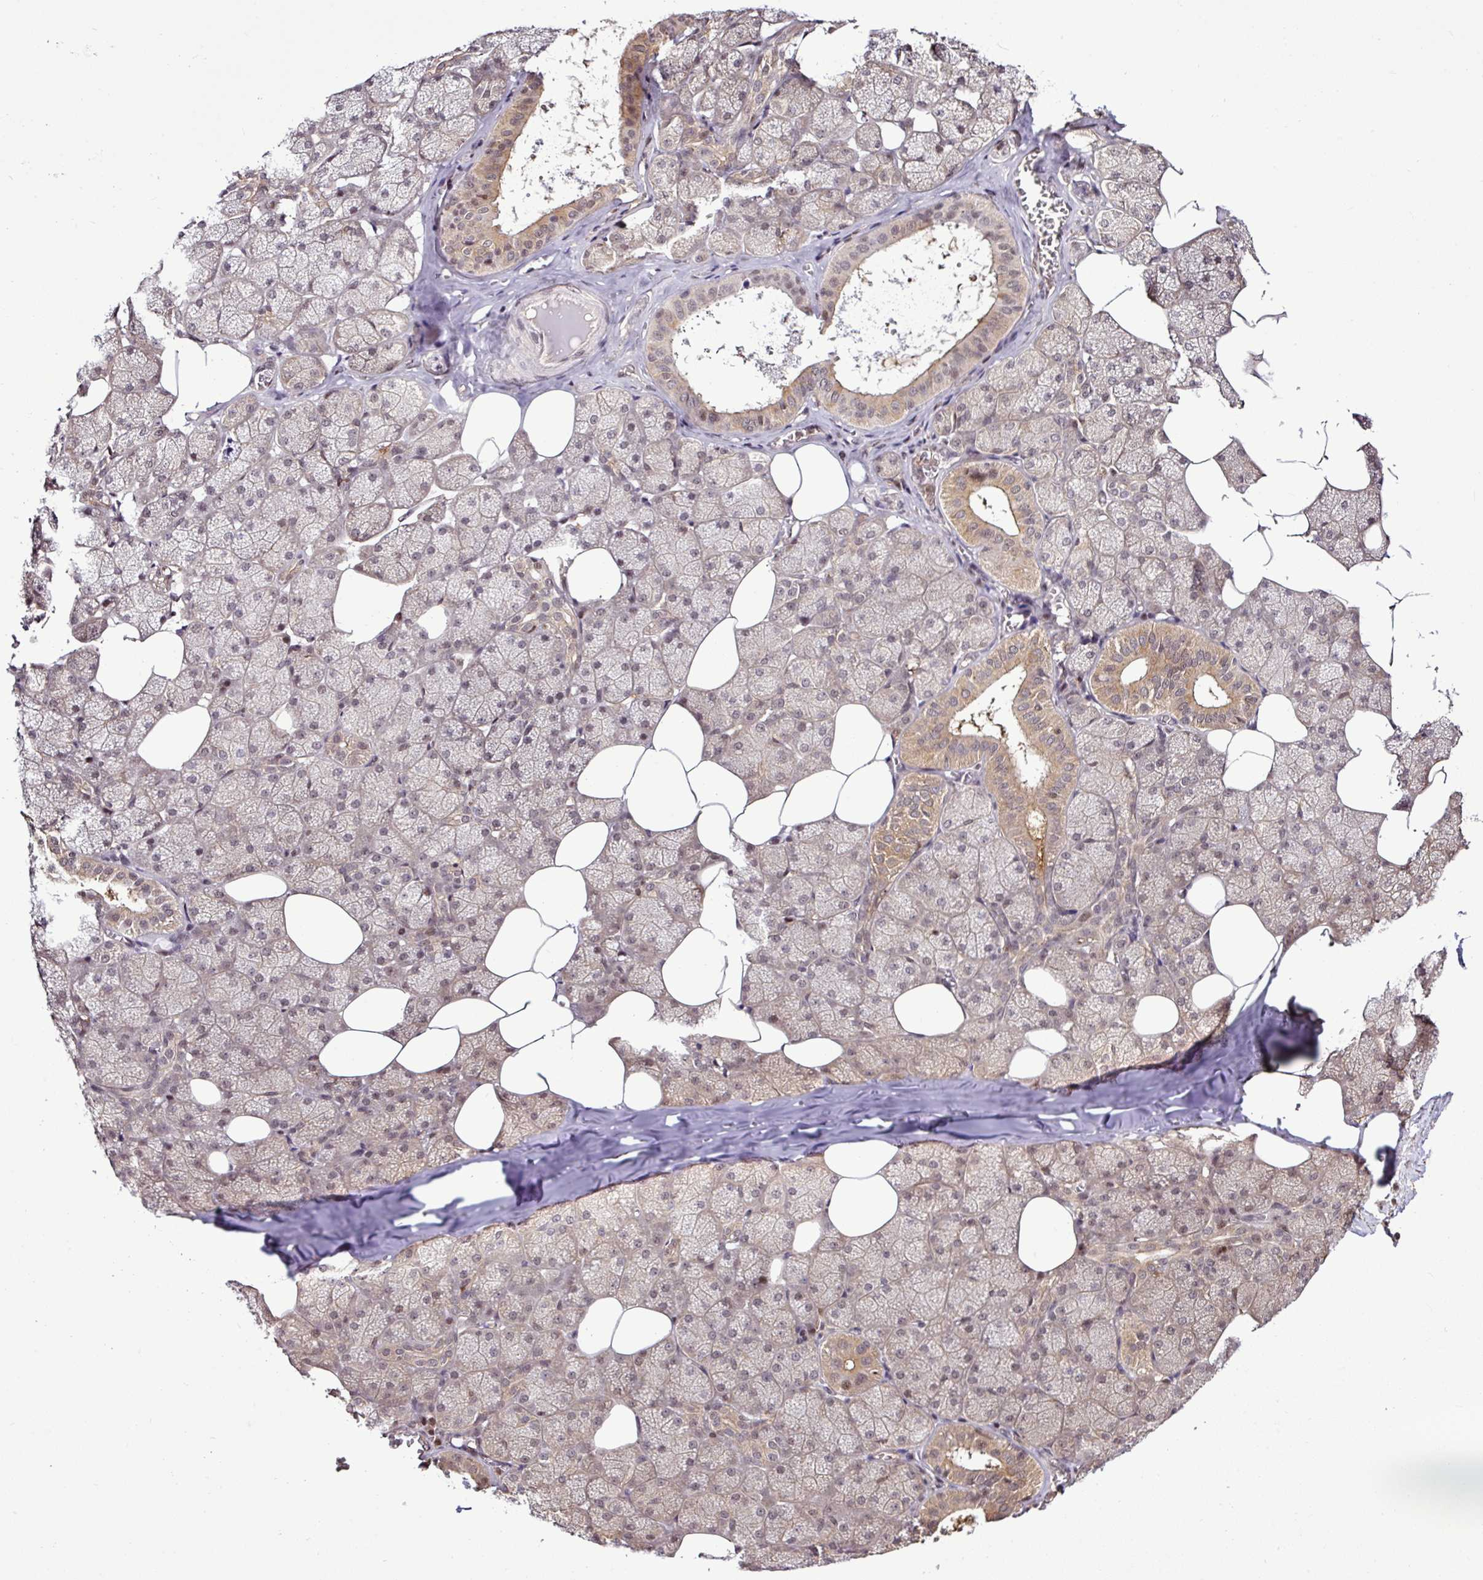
{"staining": {"intensity": "moderate", "quantity": "25%-75%", "location": "cytoplasmic/membranous,nuclear"}, "tissue": "salivary gland", "cell_type": "Glandular cells", "image_type": "normal", "snomed": [{"axis": "morphology", "description": "Normal tissue, NOS"}, {"axis": "topography", "description": "Salivary gland"}, {"axis": "topography", "description": "Peripheral nerve tissue"}], "caption": "Normal salivary gland displays moderate cytoplasmic/membranous,nuclear positivity in approximately 25%-75% of glandular cells The protein is stained brown, and the nuclei are stained in blue (DAB IHC with brightfield microscopy, high magnification)..", "gene": "ITPKC", "patient": {"sex": "male", "age": 38}}